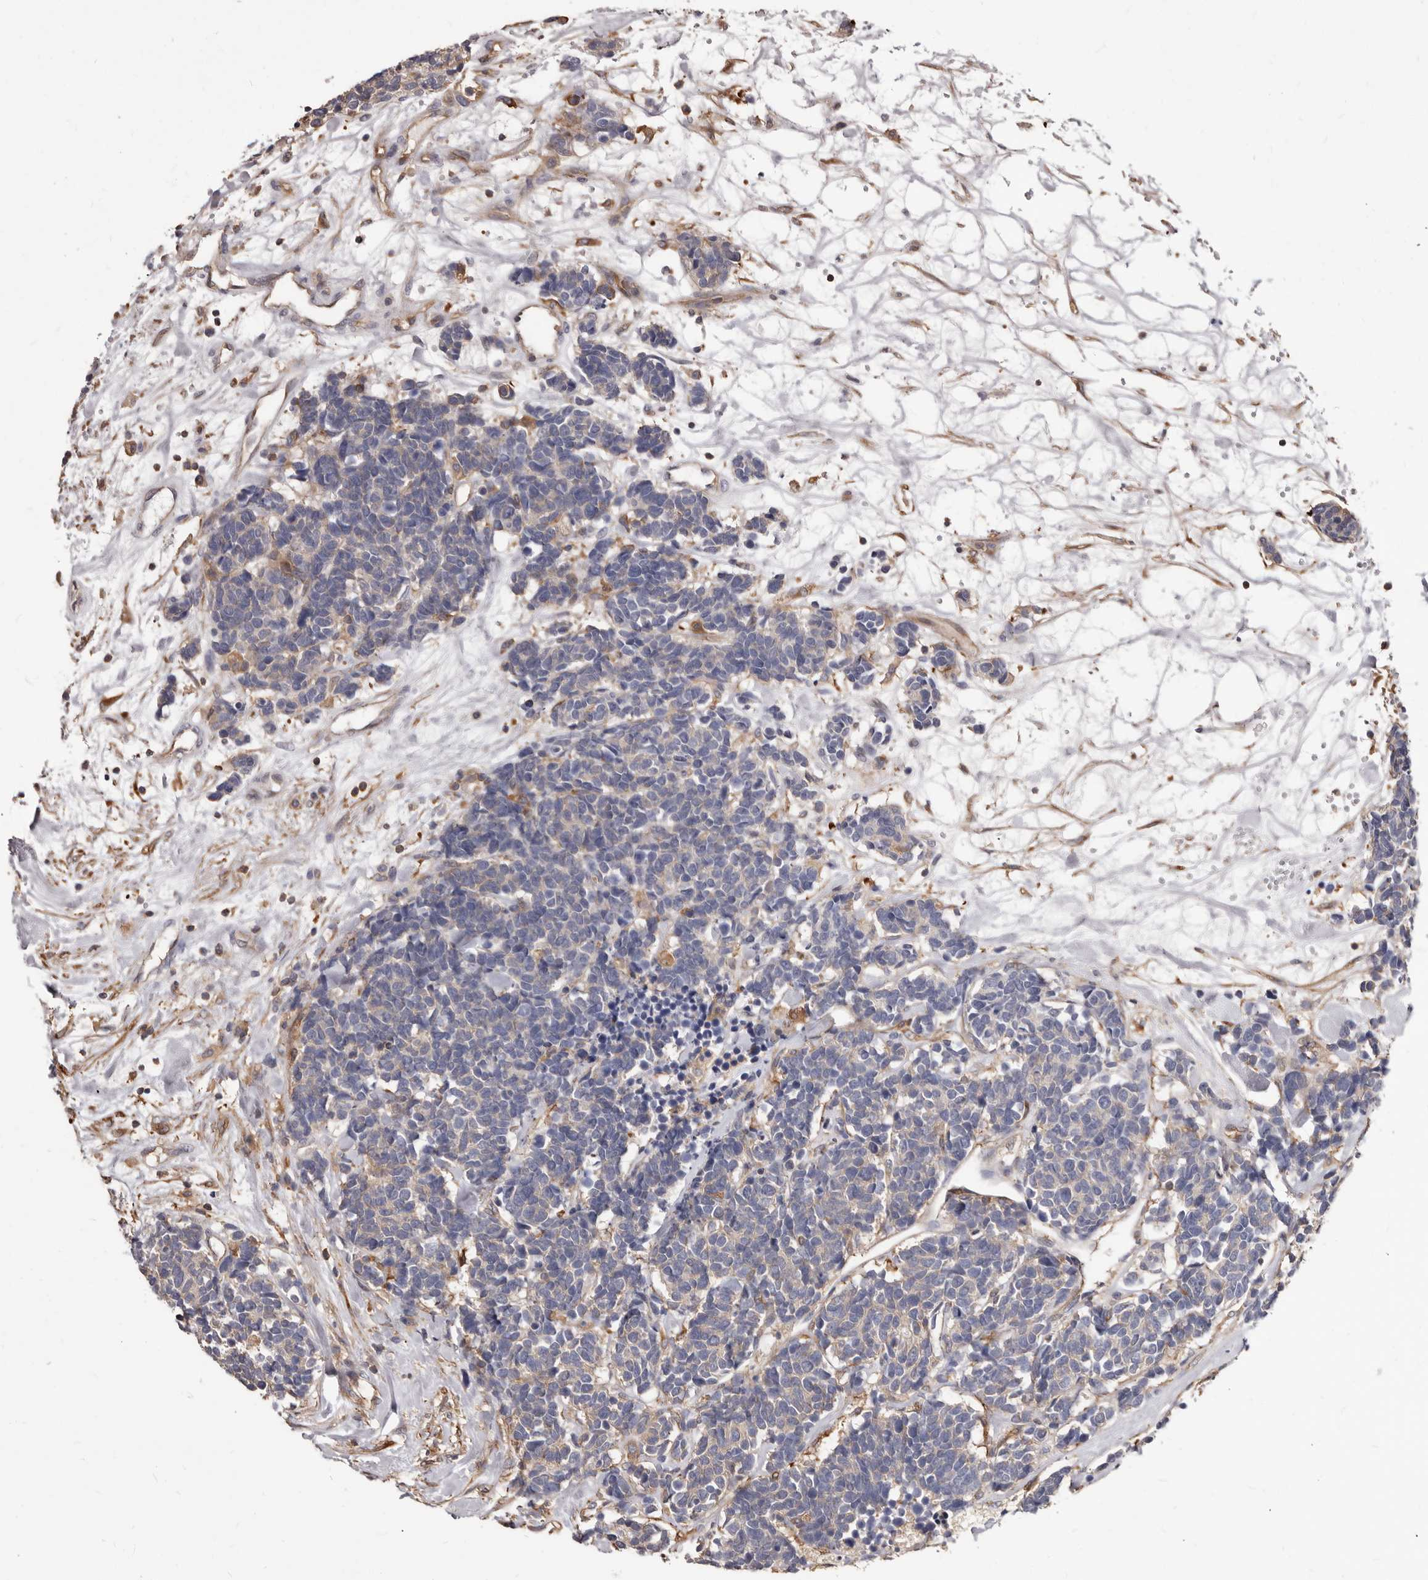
{"staining": {"intensity": "weak", "quantity": "<25%", "location": "cytoplasmic/membranous"}, "tissue": "carcinoid", "cell_type": "Tumor cells", "image_type": "cancer", "snomed": [{"axis": "morphology", "description": "Carcinoma, NOS"}, {"axis": "morphology", "description": "Carcinoid, malignant, NOS"}, {"axis": "topography", "description": "Urinary bladder"}], "caption": "This is an IHC photomicrograph of human carcinoid. There is no positivity in tumor cells.", "gene": "NIBAN1", "patient": {"sex": "male", "age": 57}}